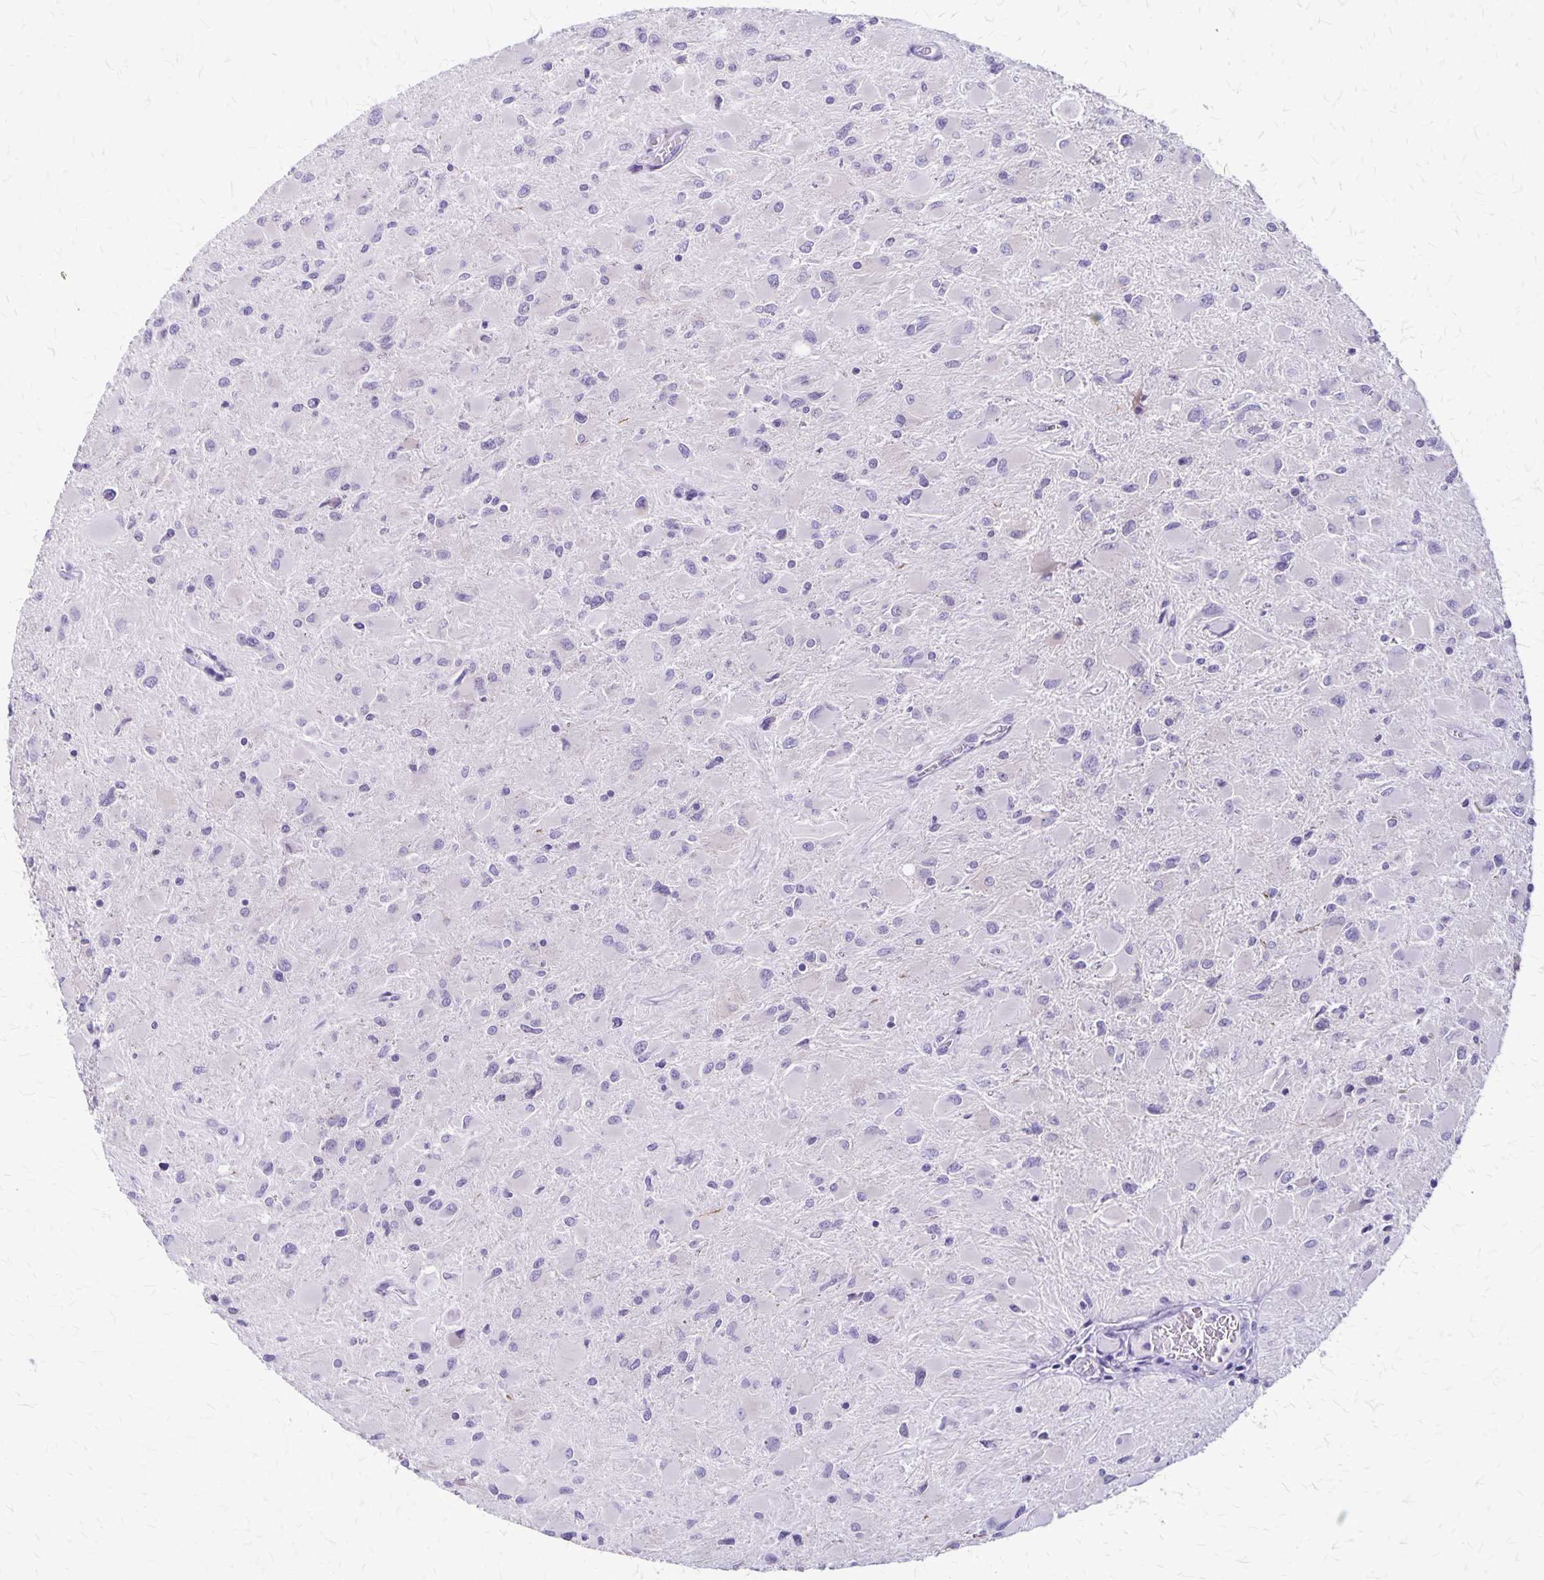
{"staining": {"intensity": "negative", "quantity": "none", "location": "none"}, "tissue": "glioma", "cell_type": "Tumor cells", "image_type": "cancer", "snomed": [{"axis": "morphology", "description": "Glioma, malignant, High grade"}, {"axis": "topography", "description": "Cerebral cortex"}], "caption": "Micrograph shows no significant protein staining in tumor cells of glioma.", "gene": "PLXNB3", "patient": {"sex": "female", "age": 36}}